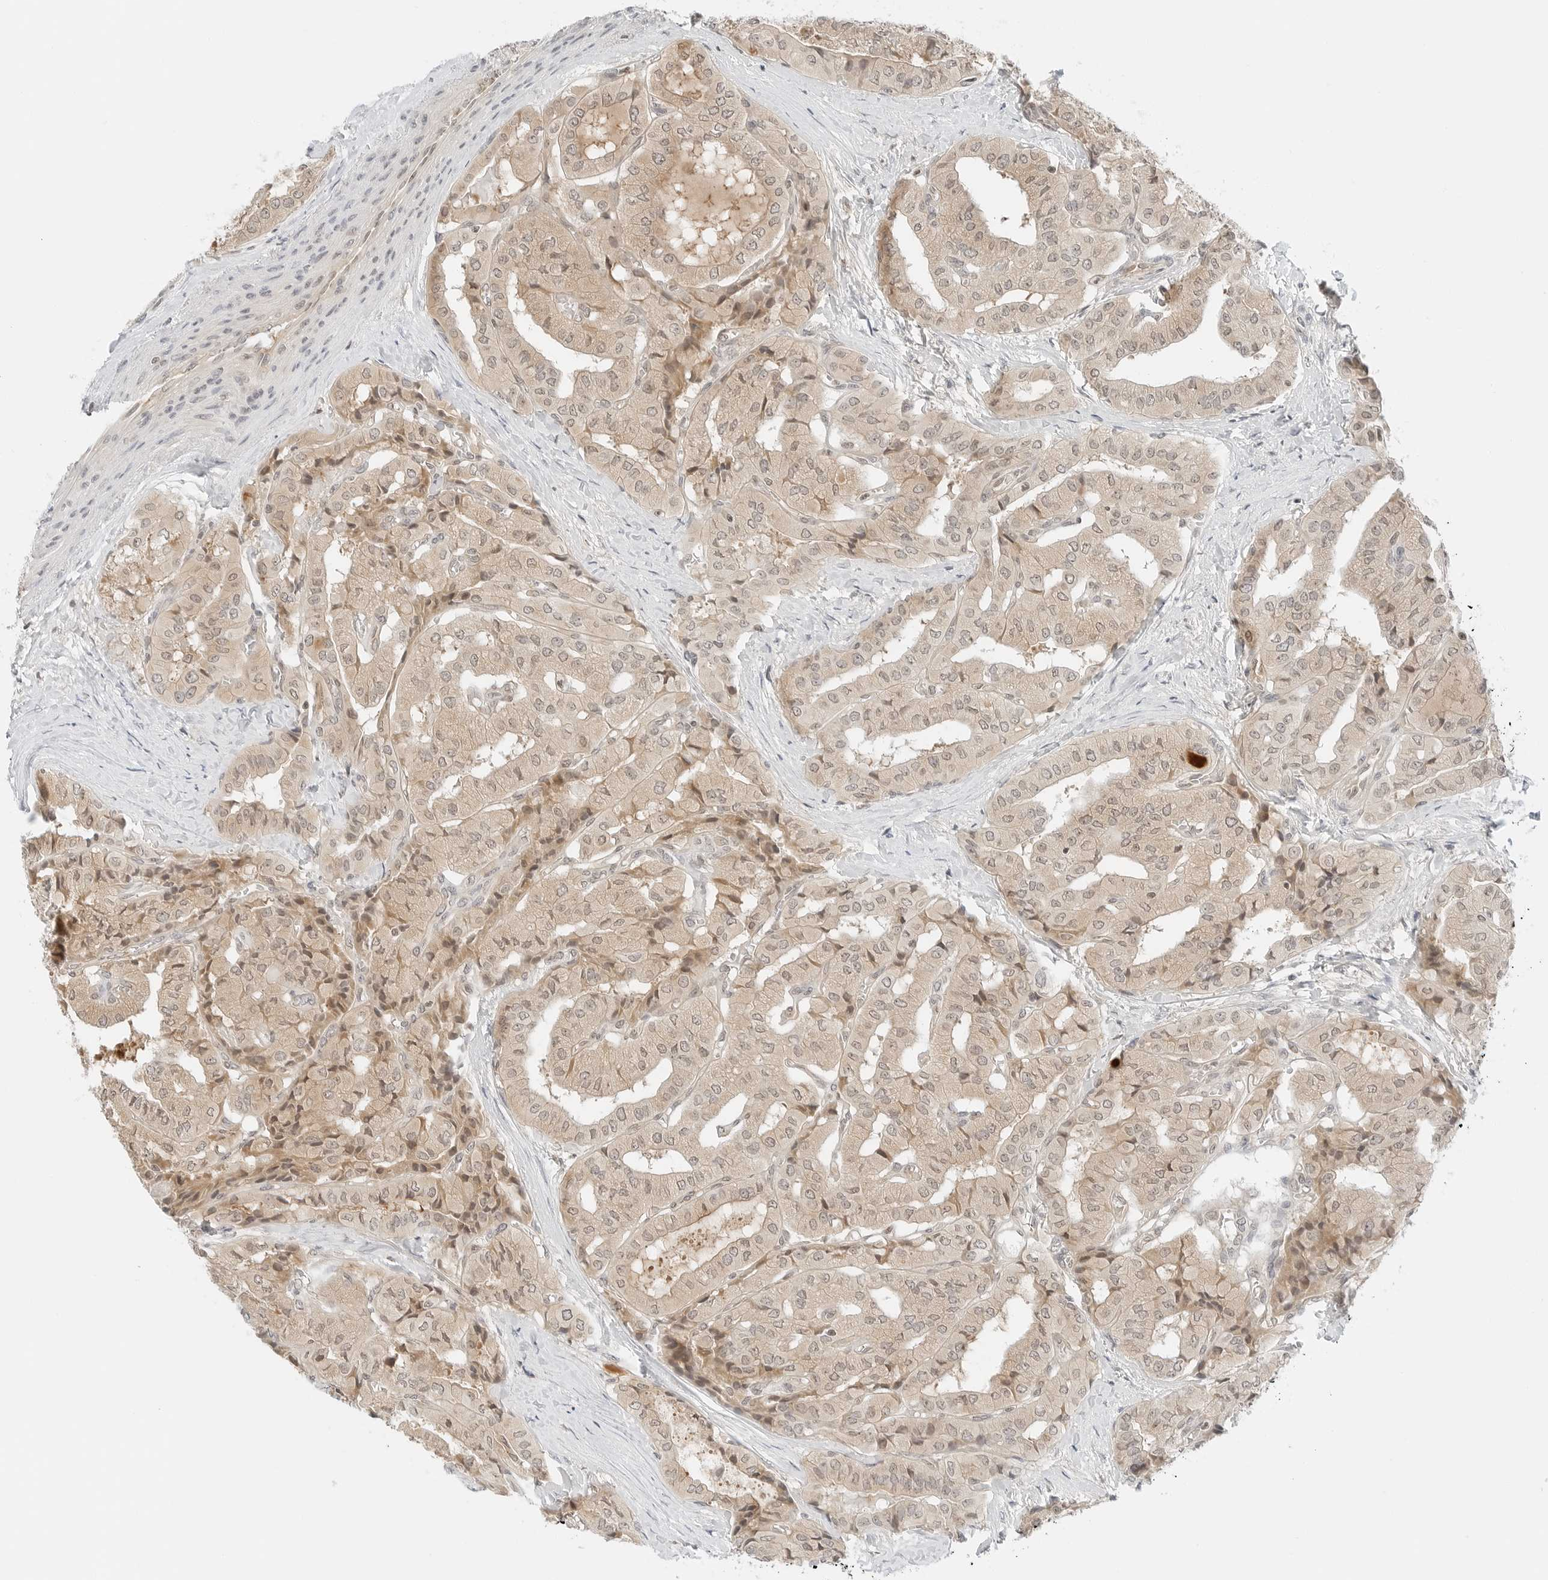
{"staining": {"intensity": "weak", "quantity": ">75%", "location": "cytoplasmic/membranous,nuclear"}, "tissue": "thyroid cancer", "cell_type": "Tumor cells", "image_type": "cancer", "snomed": [{"axis": "morphology", "description": "Papillary adenocarcinoma, NOS"}, {"axis": "topography", "description": "Thyroid gland"}], "caption": "This photomicrograph displays immunohistochemistry (IHC) staining of papillary adenocarcinoma (thyroid), with low weak cytoplasmic/membranous and nuclear staining in about >75% of tumor cells.", "gene": "IQCC", "patient": {"sex": "female", "age": 59}}